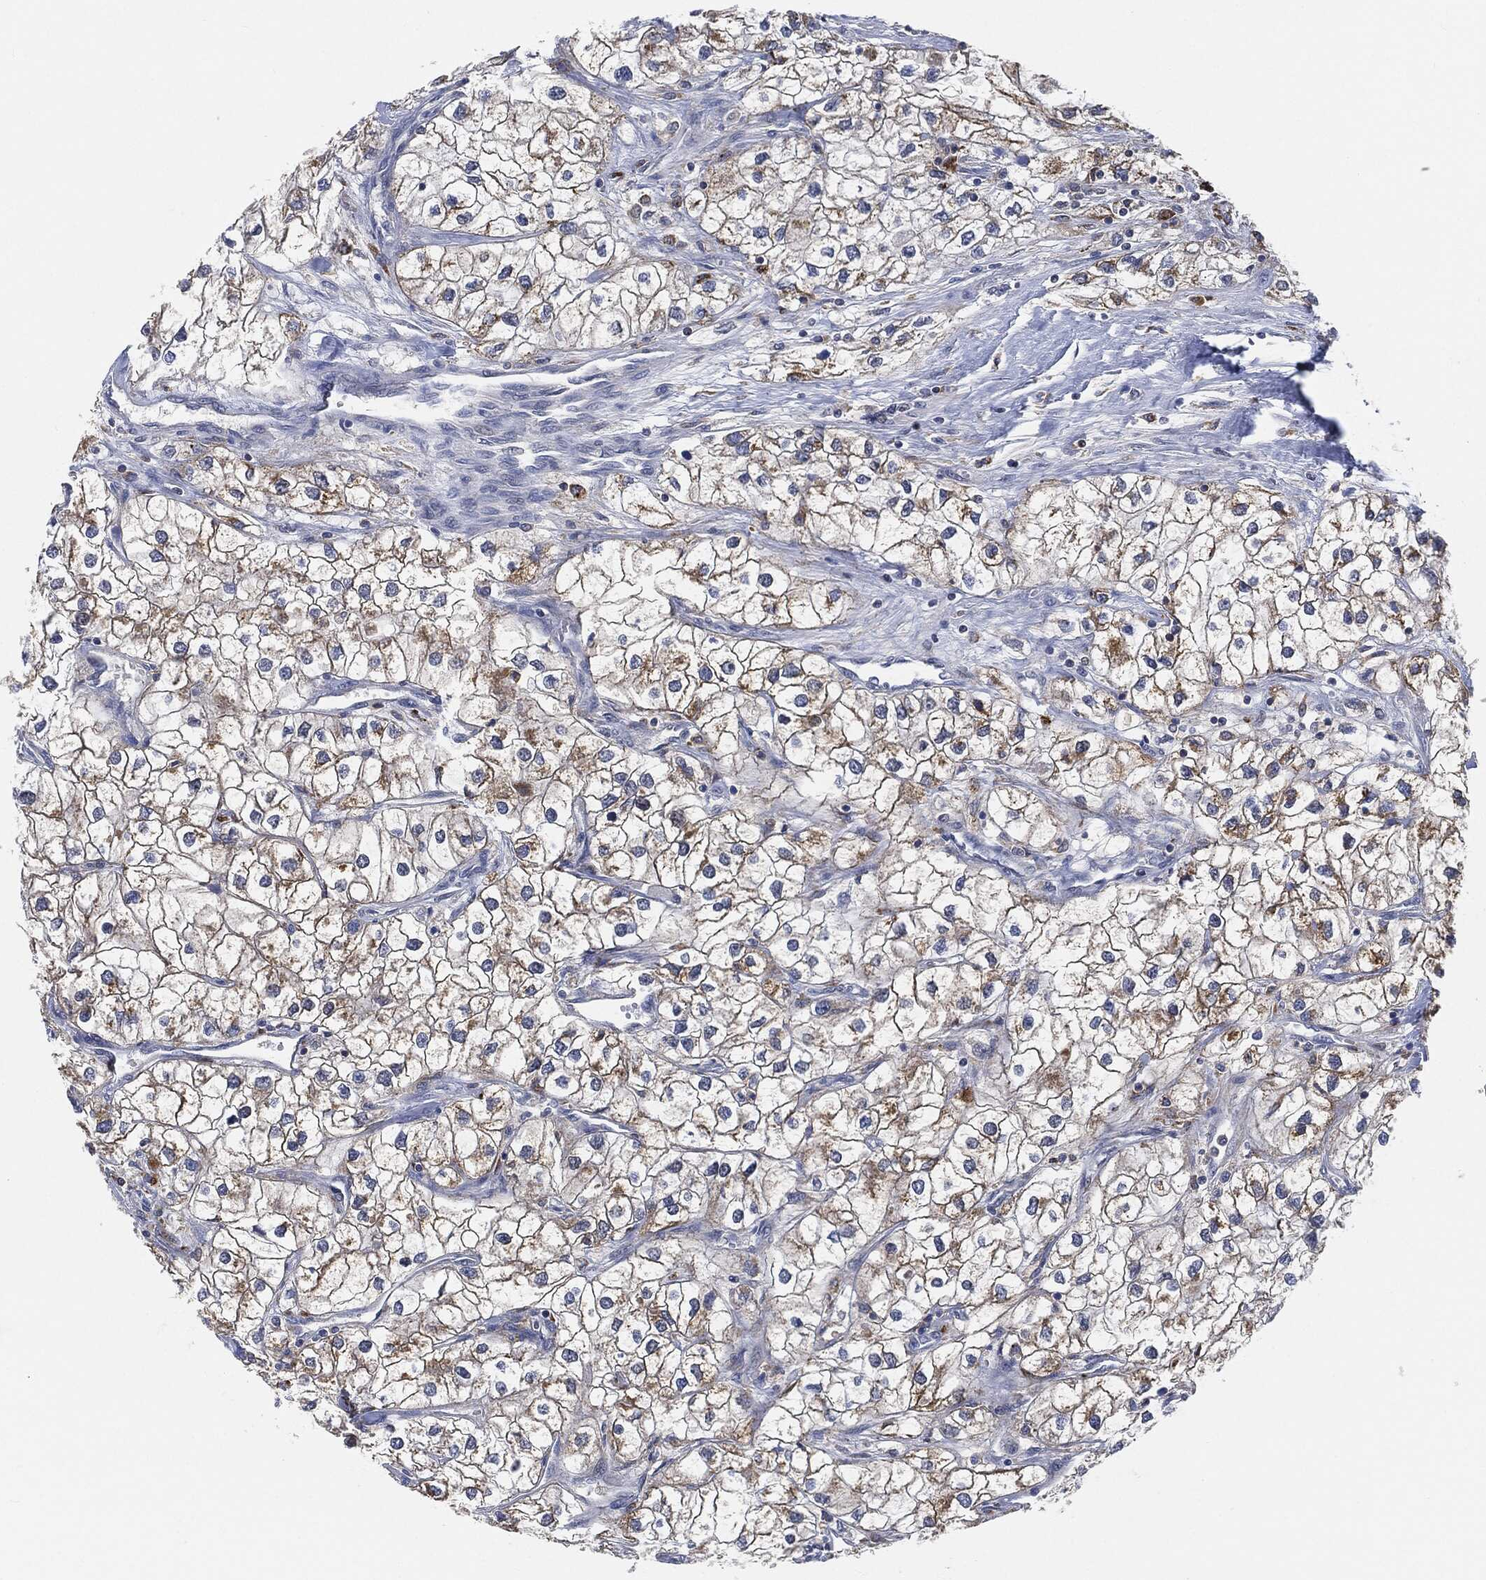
{"staining": {"intensity": "moderate", "quantity": "25%-75%", "location": "cytoplasmic/membranous"}, "tissue": "renal cancer", "cell_type": "Tumor cells", "image_type": "cancer", "snomed": [{"axis": "morphology", "description": "Adenocarcinoma, NOS"}, {"axis": "topography", "description": "Kidney"}], "caption": "Protein expression analysis of renal adenocarcinoma reveals moderate cytoplasmic/membranous staining in approximately 25%-75% of tumor cells.", "gene": "VSIG4", "patient": {"sex": "male", "age": 59}}